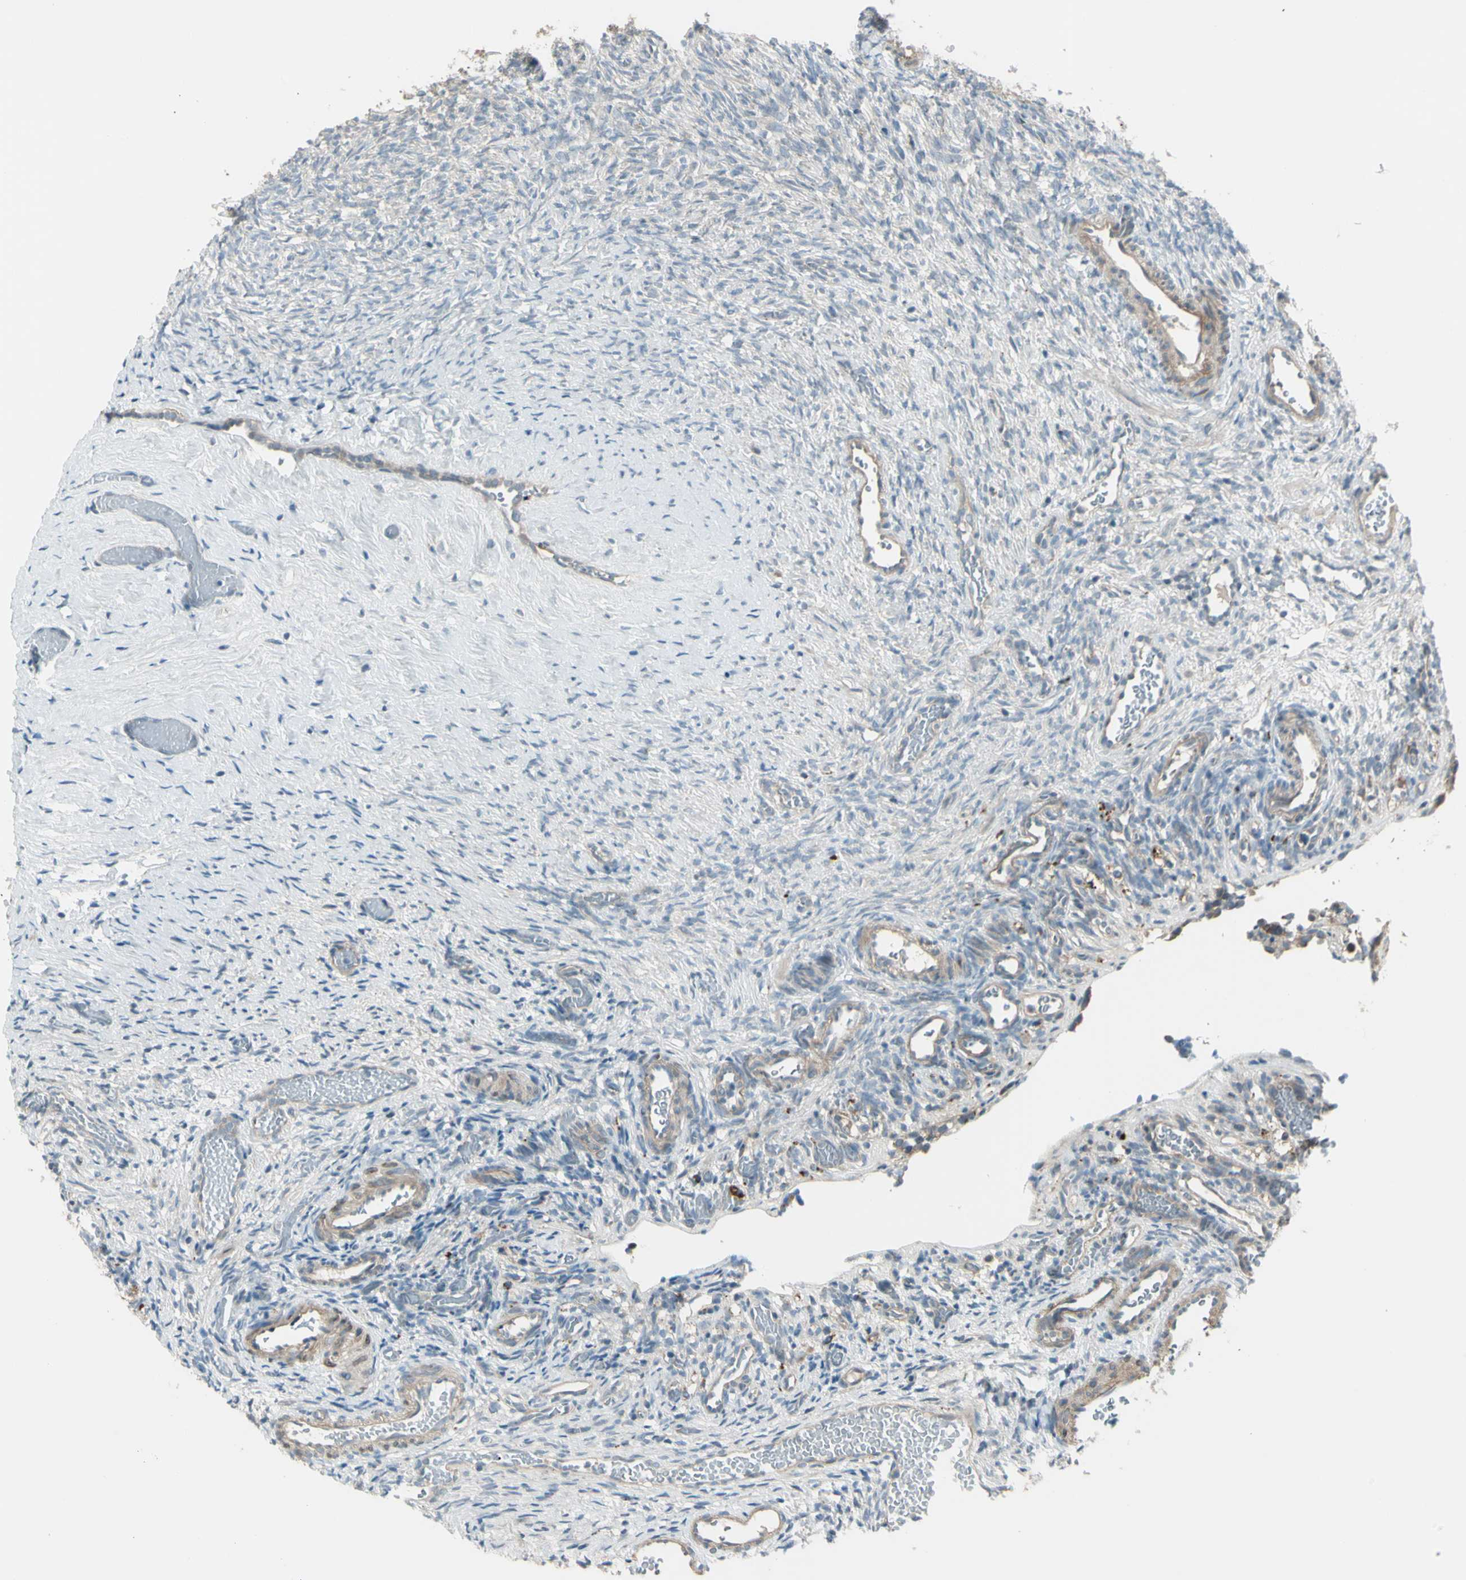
{"staining": {"intensity": "negative", "quantity": "none", "location": "none"}, "tissue": "ovary", "cell_type": "Ovarian stroma cells", "image_type": "normal", "snomed": [{"axis": "morphology", "description": "Normal tissue, NOS"}, {"axis": "topography", "description": "Ovary"}], "caption": "The photomicrograph demonstrates no significant expression in ovarian stroma cells of ovary. (DAB (3,3'-diaminobenzidine) IHC with hematoxylin counter stain).", "gene": "OSTM1", "patient": {"sex": "female", "age": 35}}